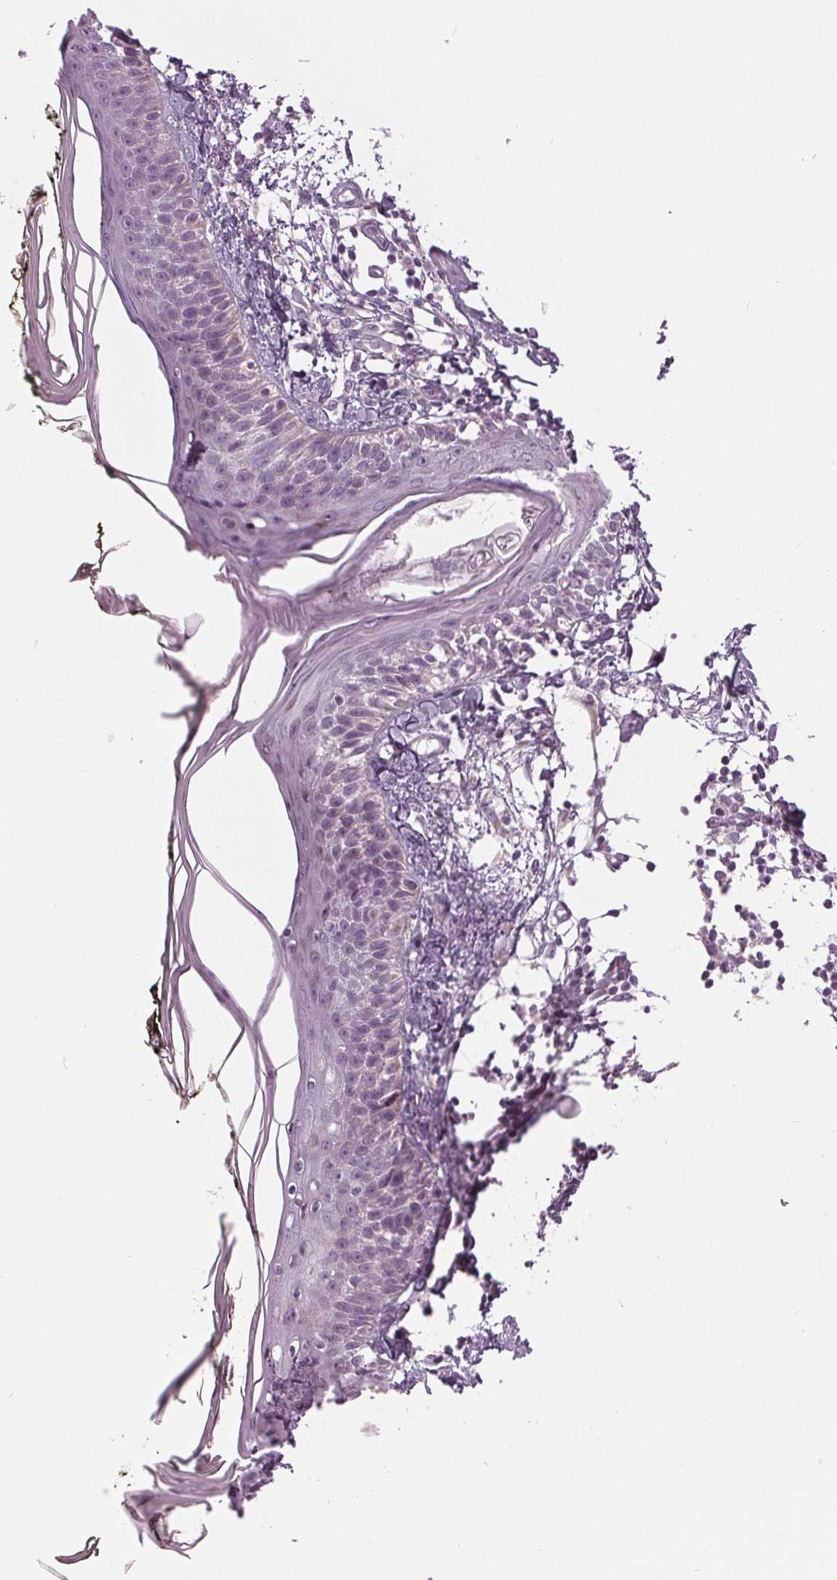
{"staining": {"intensity": "negative", "quantity": "none", "location": "none"}, "tissue": "skin", "cell_type": "Fibroblasts", "image_type": "normal", "snomed": [{"axis": "morphology", "description": "Normal tissue, NOS"}, {"axis": "topography", "description": "Skin"}], "caption": "Immunohistochemistry of unremarkable human skin displays no positivity in fibroblasts.", "gene": "SAMD4A", "patient": {"sex": "male", "age": 76}}